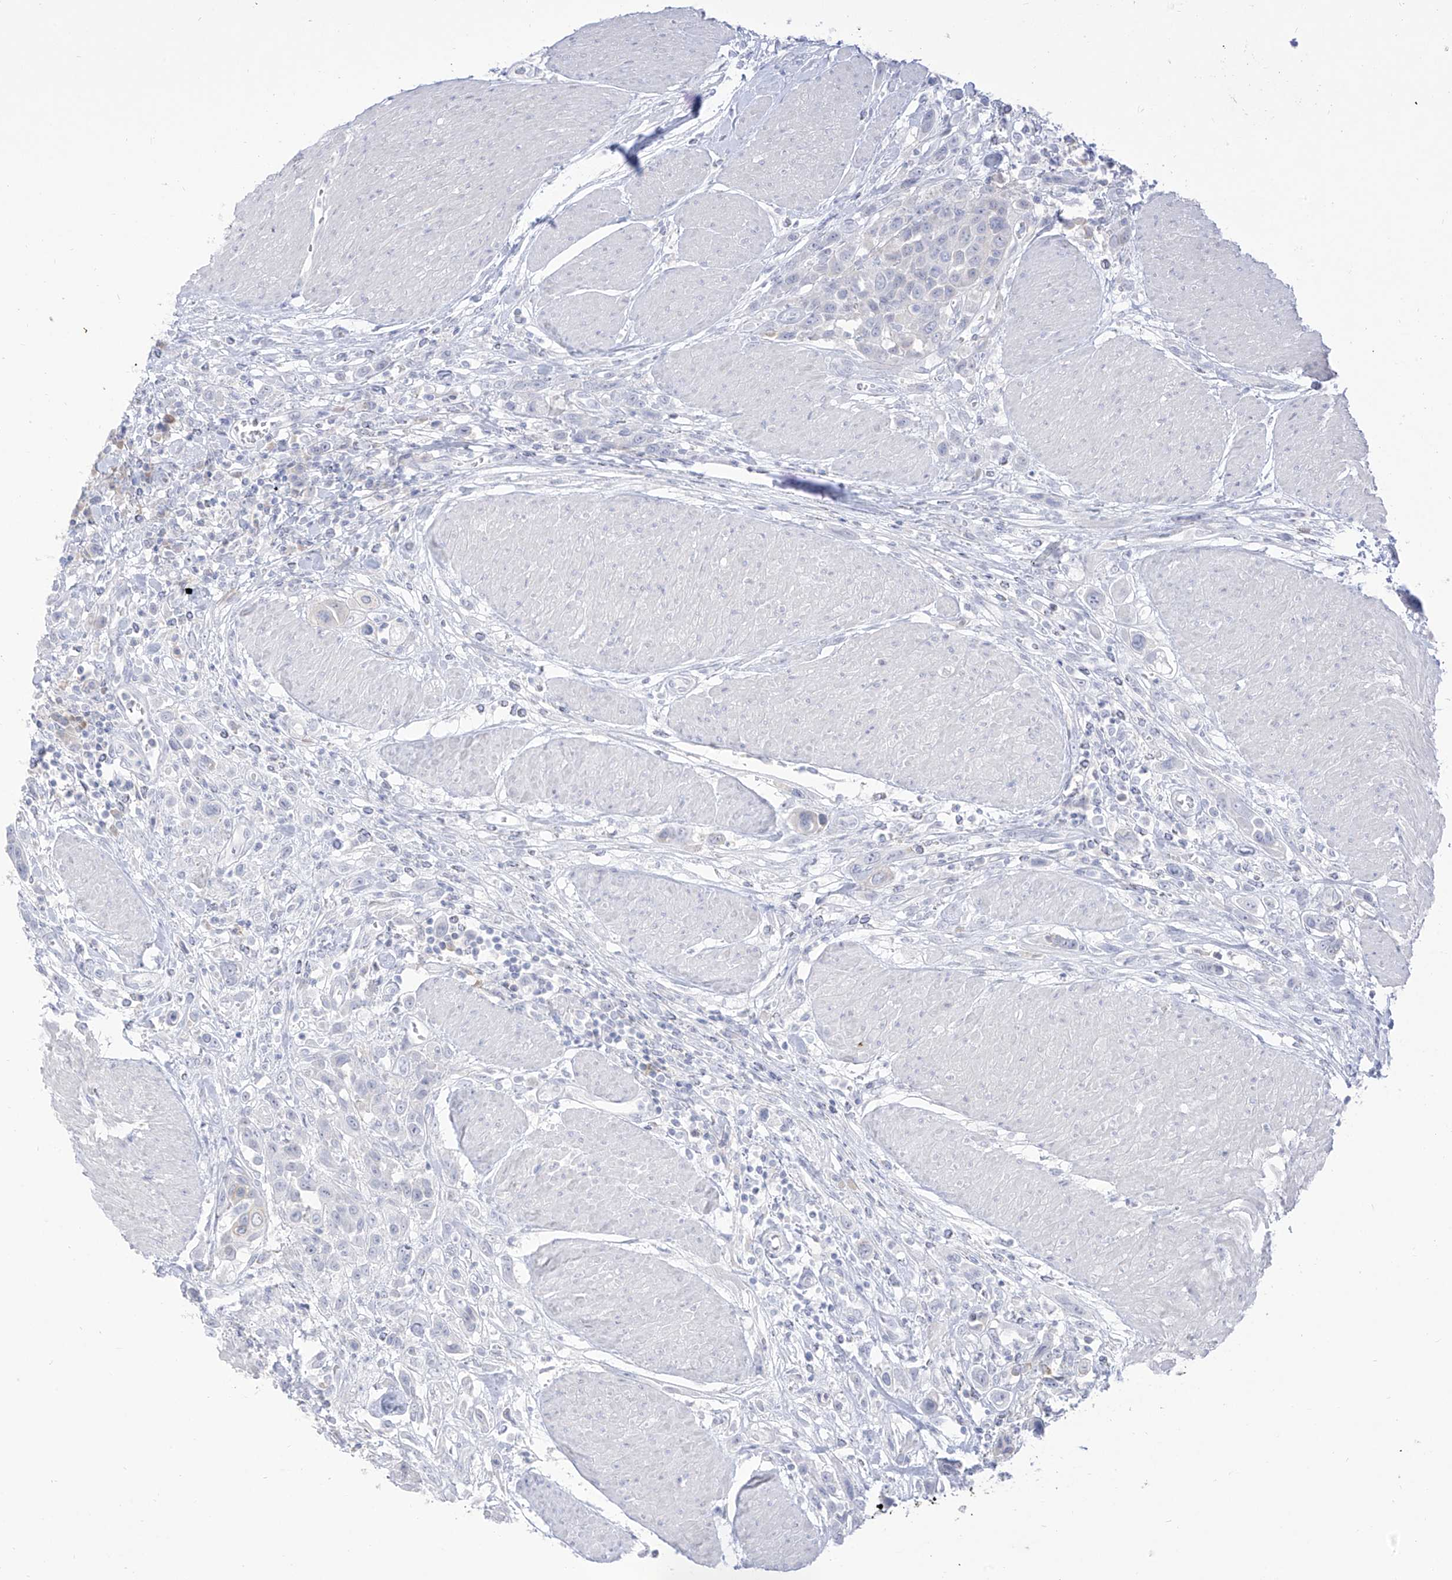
{"staining": {"intensity": "negative", "quantity": "none", "location": "none"}, "tissue": "urothelial cancer", "cell_type": "Tumor cells", "image_type": "cancer", "snomed": [{"axis": "morphology", "description": "Urothelial carcinoma, High grade"}, {"axis": "topography", "description": "Urinary bladder"}], "caption": "Immunohistochemical staining of human urothelial carcinoma (high-grade) shows no significant positivity in tumor cells. (IHC, brightfield microscopy, high magnification).", "gene": "TGM4", "patient": {"sex": "male", "age": 50}}